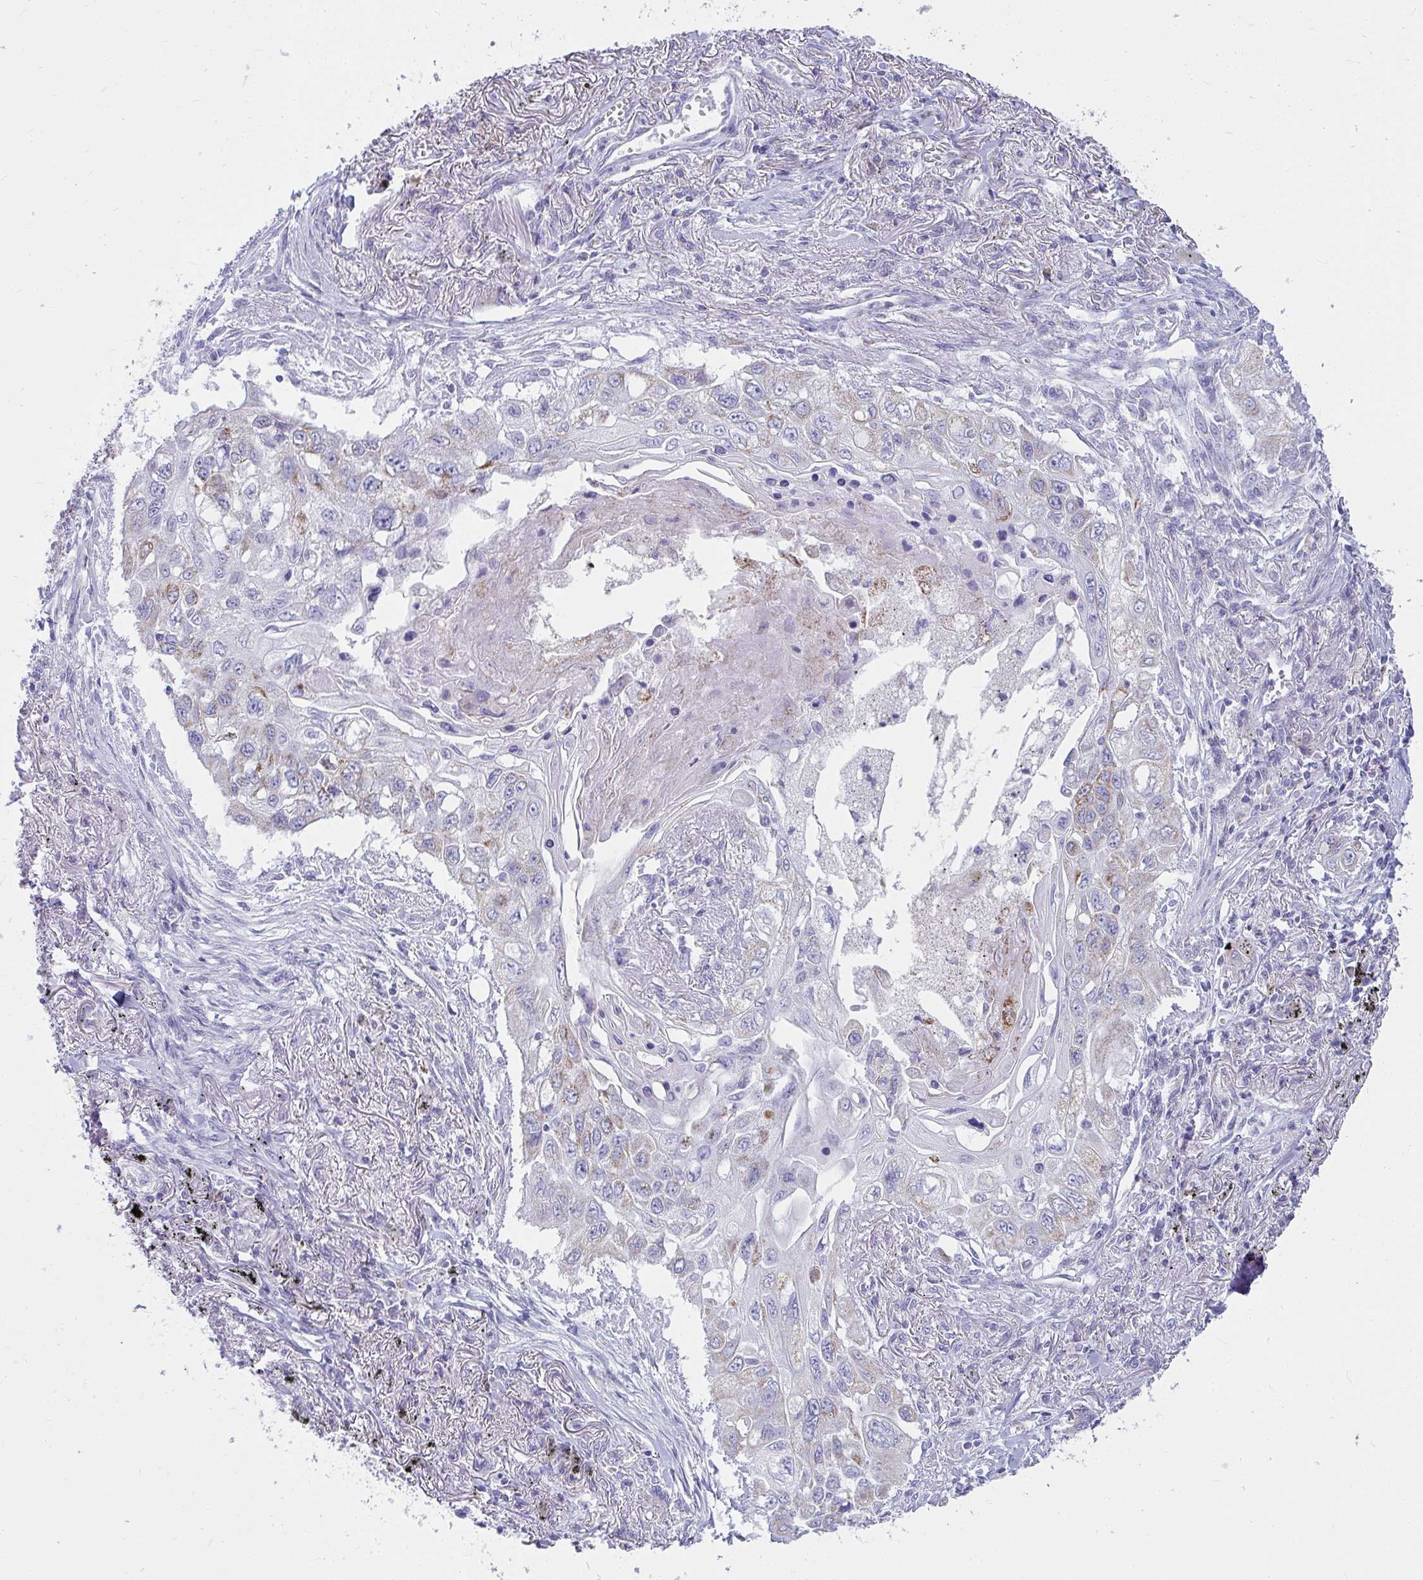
{"staining": {"intensity": "weak", "quantity": "<25%", "location": "cytoplasmic/membranous"}, "tissue": "lung cancer", "cell_type": "Tumor cells", "image_type": "cancer", "snomed": [{"axis": "morphology", "description": "Squamous cell carcinoma, NOS"}, {"axis": "topography", "description": "Lung"}], "caption": "Histopathology image shows no significant protein positivity in tumor cells of lung squamous cell carcinoma.", "gene": "SLC6A1", "patient": {"sex": "male", "age": 75}}